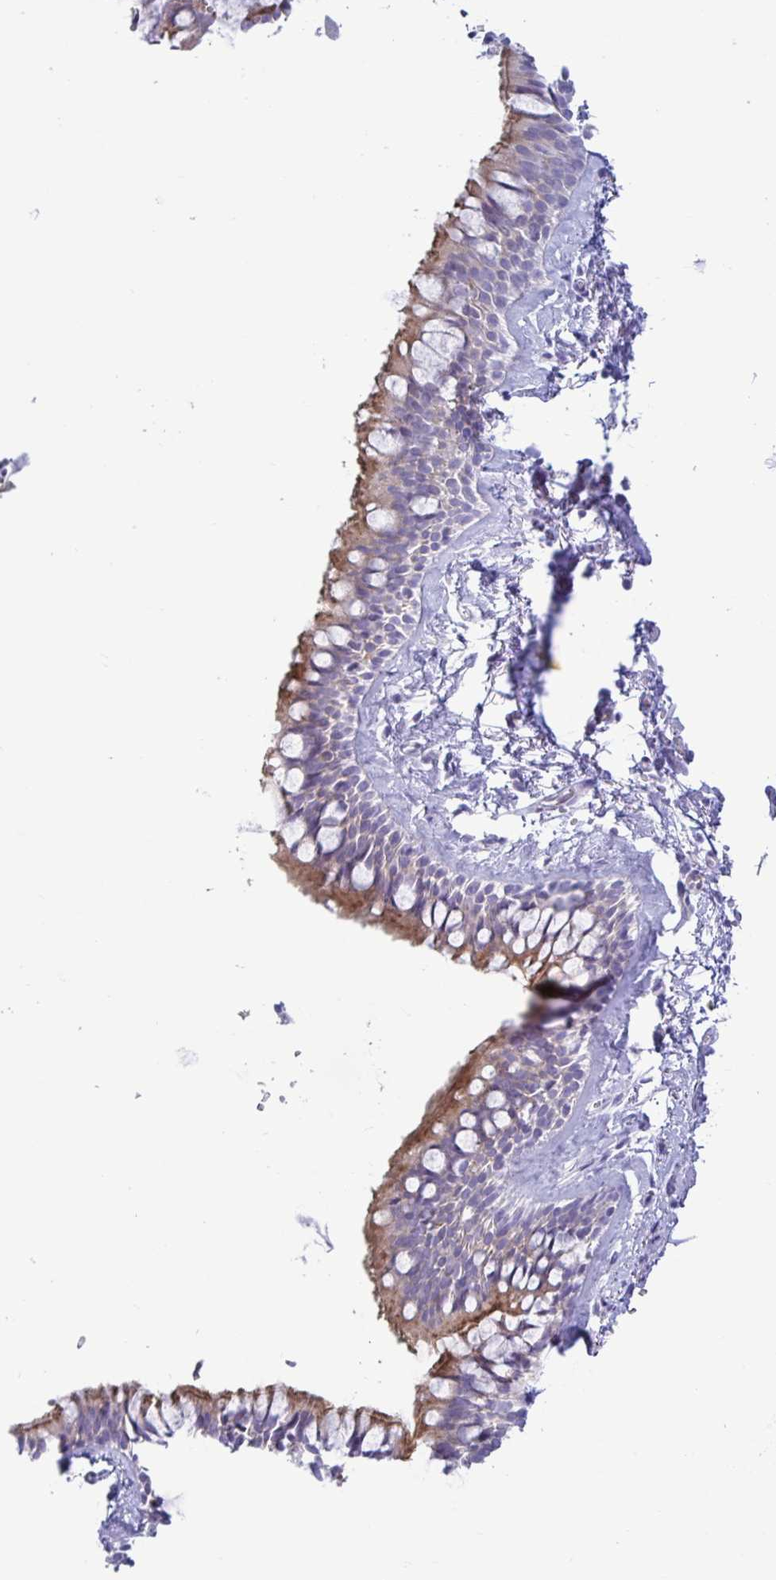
{"staining": {"intensity": "moderate", "quantity": ">75%", "location": "cytoplasmic/membranous"}, "tissue": "bronchus", "cell_type": "Respiratory epithelial cells", "image_type": "normal", "snomed": [{"axis": "morphology", "description": "Normal tissue, NOS"}, {"axis": "topography", "description": "Bronchus"}], "caption": "IHC of benign bronchus demonstrates medium levels of moderate cytoplasmic/membranous staining in about >75% of respiratory epithelial cells.", "gene": "TNNI2", "patient": {"sex": "female", "age": 59}}